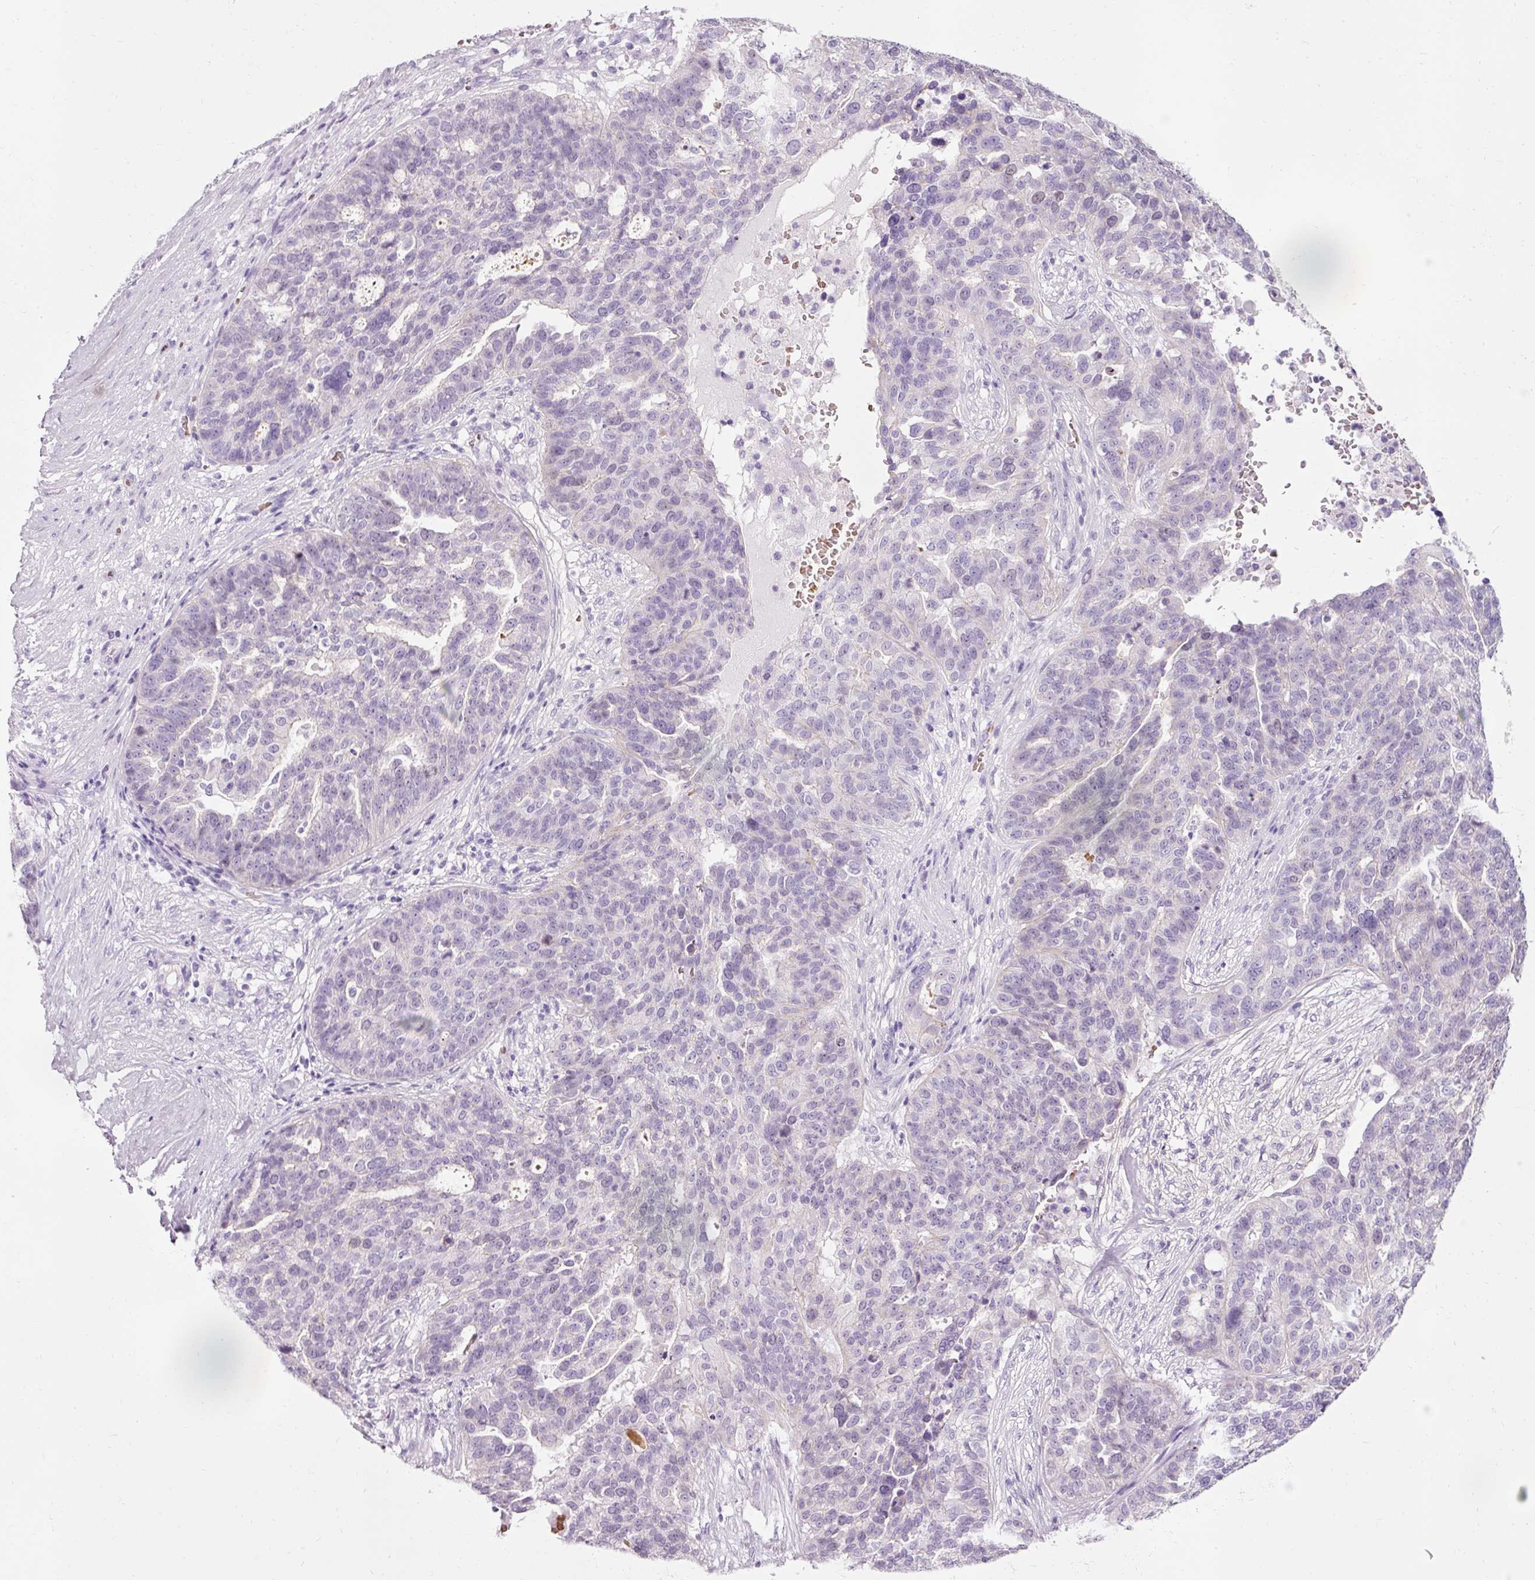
{"staining": {"intensity": "negative", "quantity": "none", "location": "none"}, "tissue": "ovarian cancer", "cell_type": "Tumor cells", "image_type": "cancer", "snomed": [{"axis": "morphology", "description": "Cystadenocarcinoma, serous, NOS"}, {"axis": "topography", "description": "Ovary"}], "caption": "Histopathology image shows no protein positivity in tumor cells of serous cystadenocarcinoma (ovarian) tissue. (Stains: DAB (3,3'-diaminobenzidine) immunohistochemistry (IHC) with hematoxylin counter stain, Microscopy: brightfield microscopy at high magnification).", "gene": "DHRS11", "patient": {"sex": "female", "age": 59}}